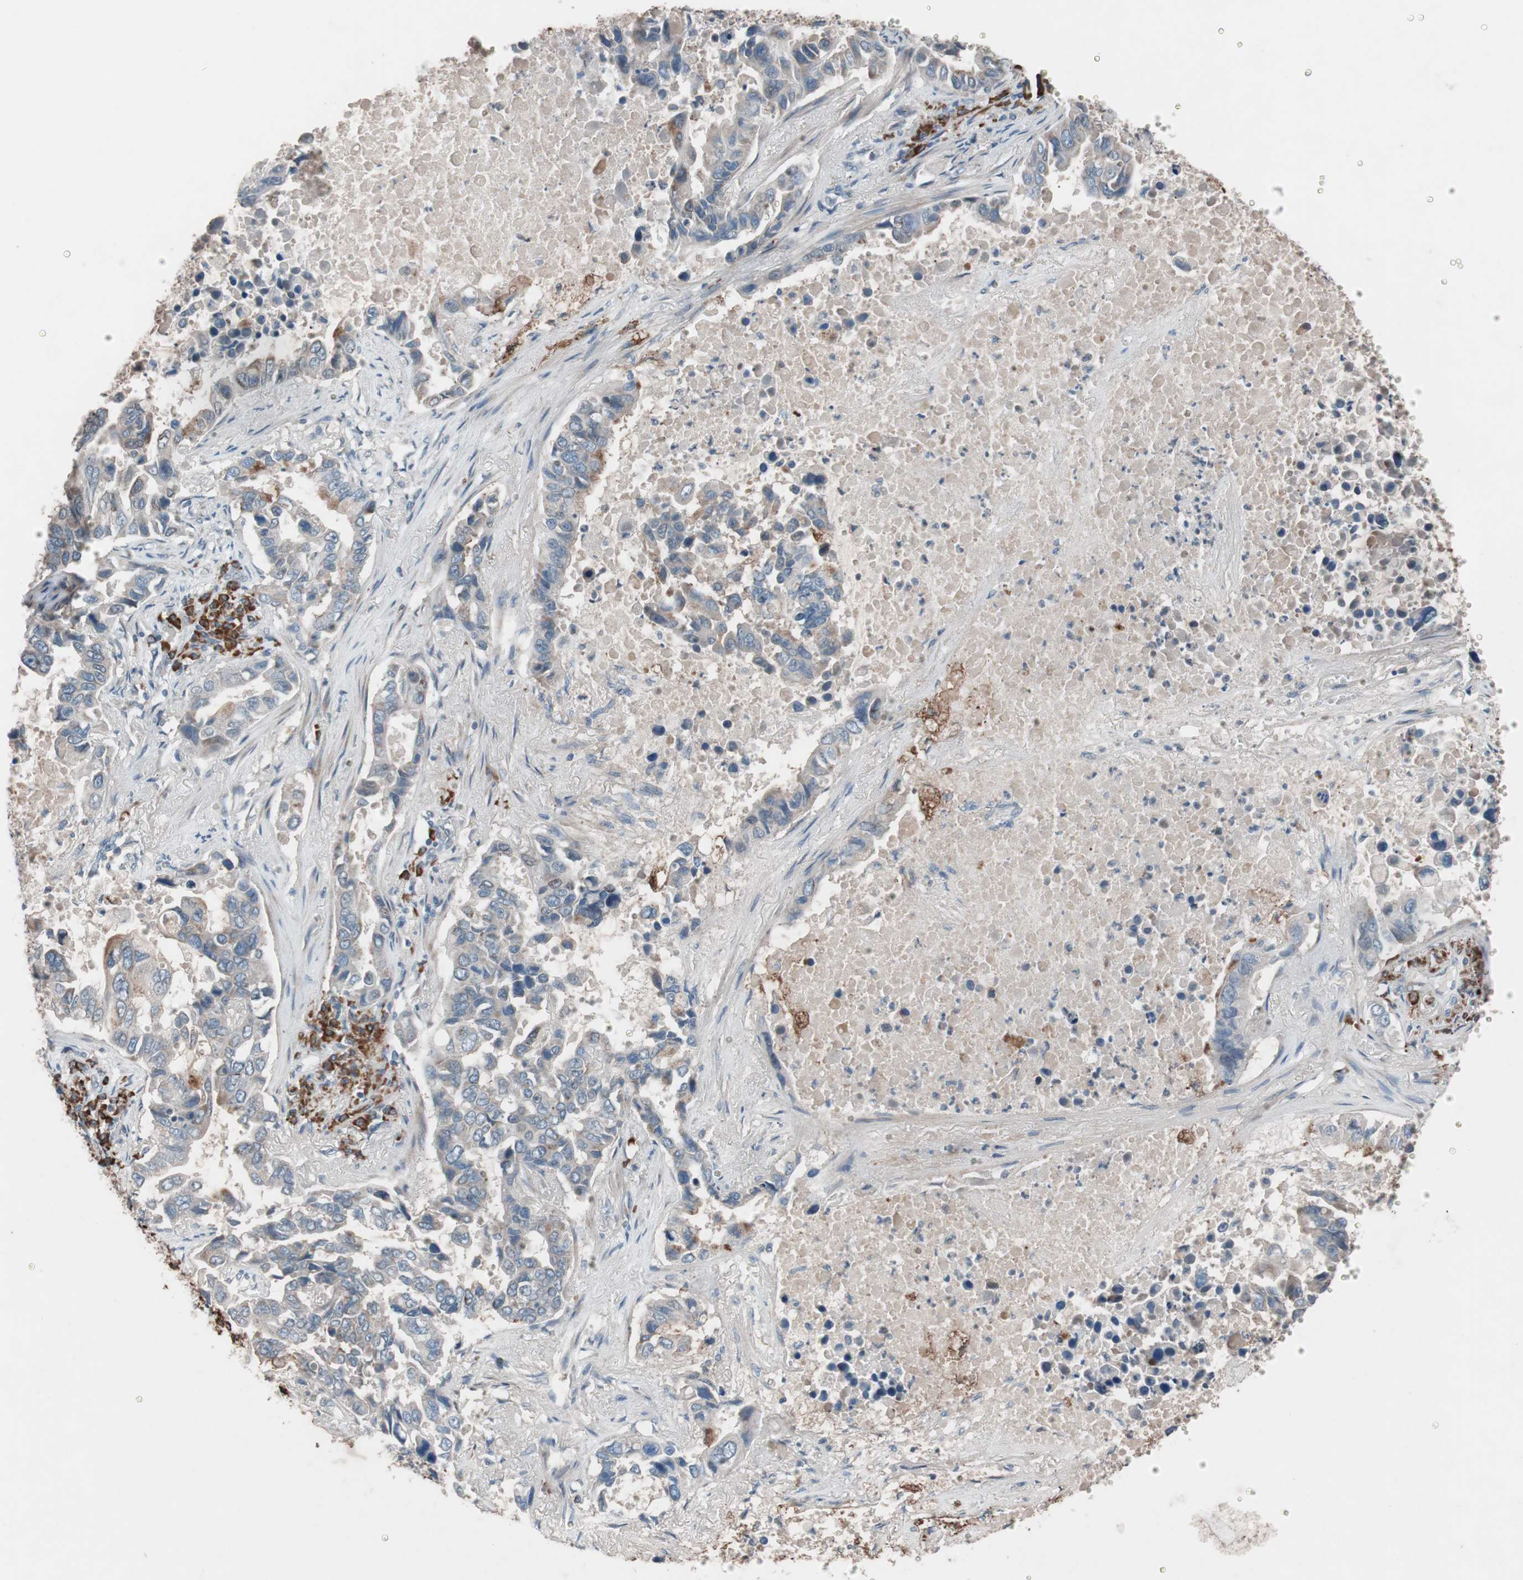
{"staining": {"intensity": "weak", "quantity": "25%-75%", "location": "cytoplasmic/membranous"}, "tissue": "lung cancer", "cell_type": "Tumor cells", "image_type": "cancer", "snomed": [{"axis": "morphology", "description": "Adenocarcinoma, NOS"}, {"axis": "topography", "description": "Lung"}], "caption": "Lung cancer stained for a protein (brown) shows weak cytoplasmic/membranous positive expression in approximately 25%-75% of tumor cells.", "gene": "GRB7", "patient": {"sex": "male", "age": 64}}